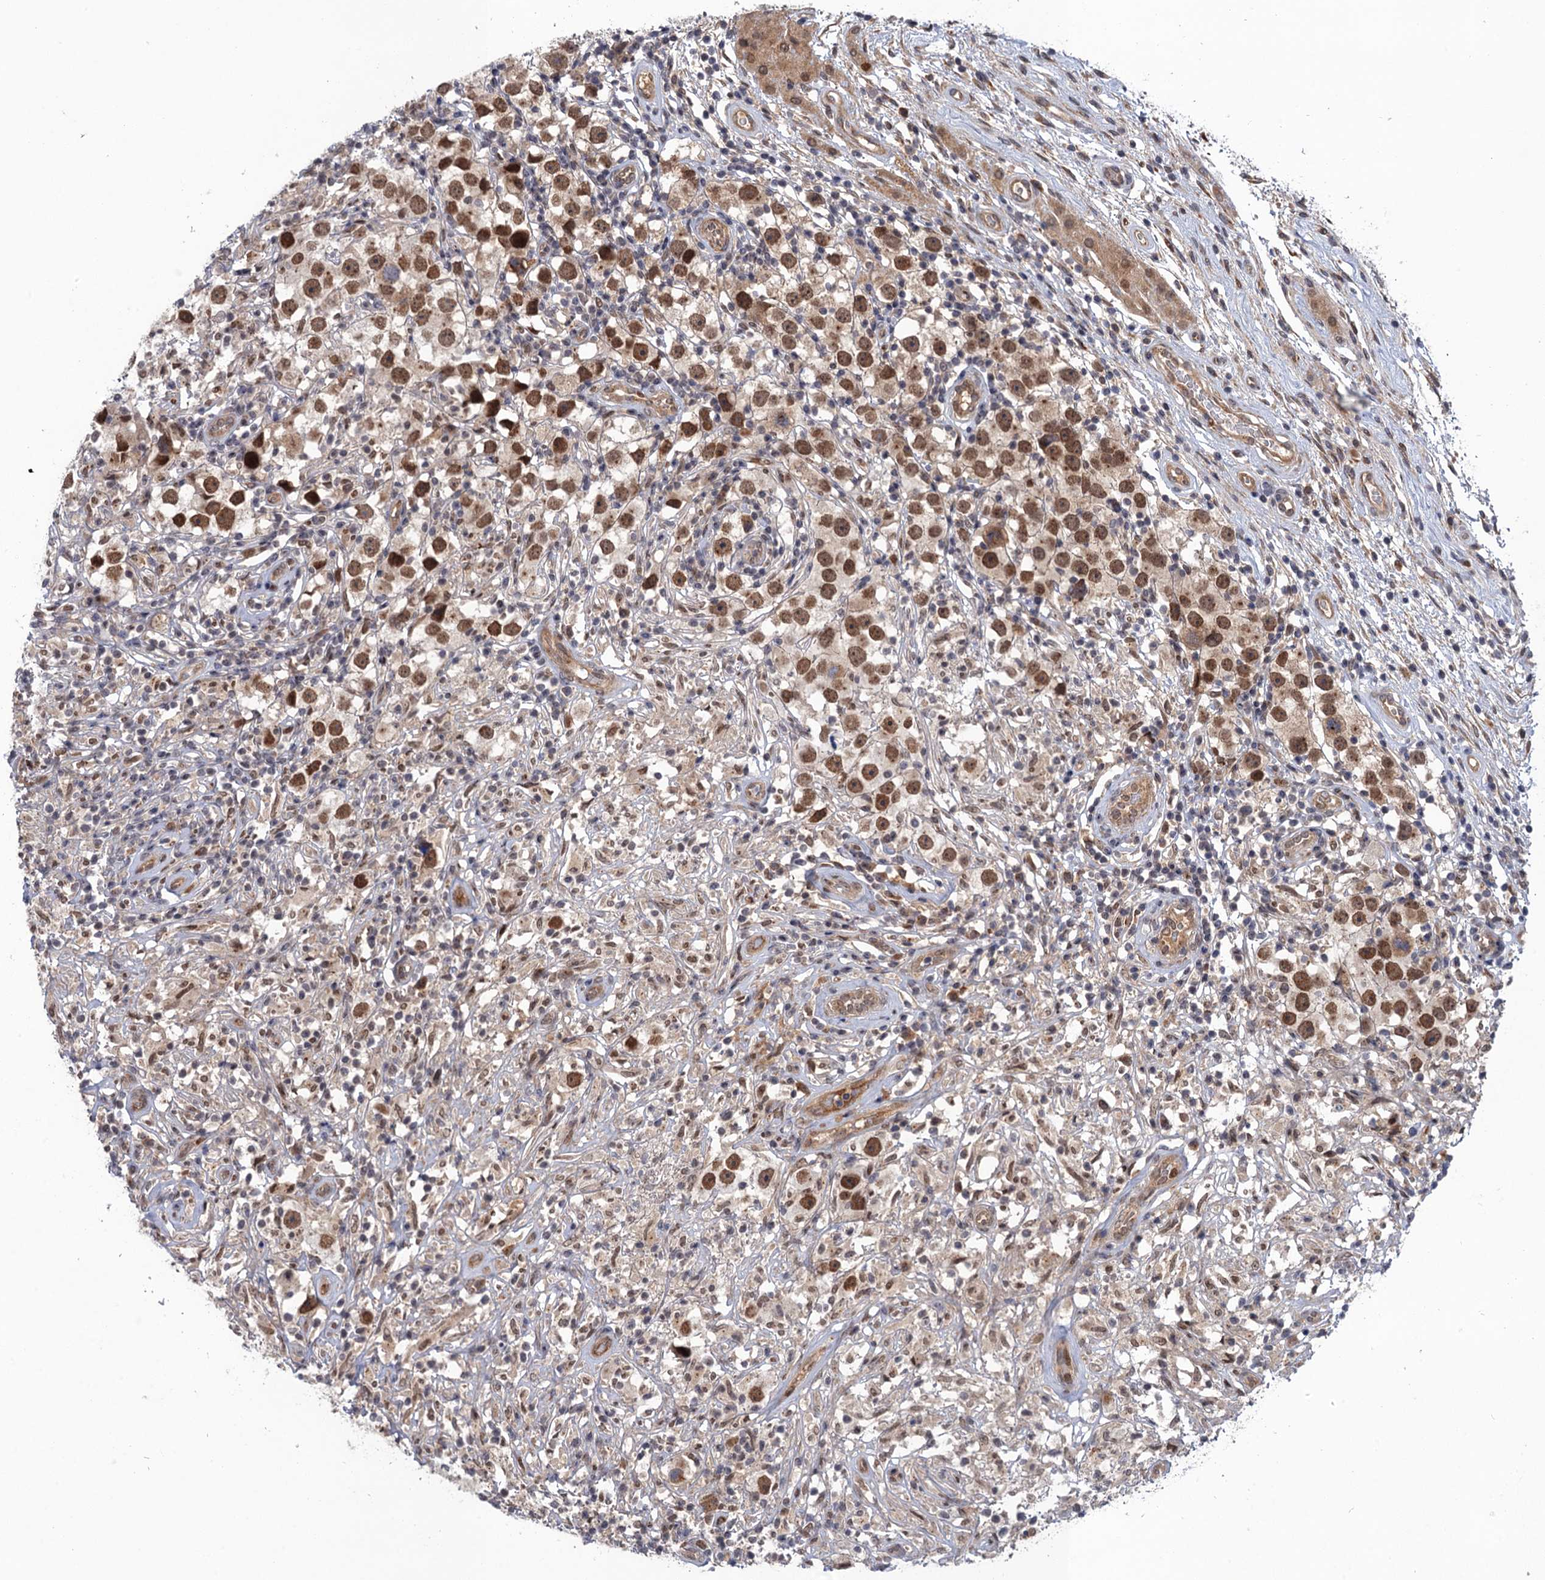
{"staining": {"intensity": "moderate", "quantity": ">75%", "location": "nuclear"}, "tissue": "testis cancer", "cell_type": "Tumor cells", "image_type": "cancer", "snomed": [{"axis": "morphology", "description": "Seminoma, NOS"}, {"axis": "topography", "description": "Testis"}], "caption": "Protein staining displays moderate nuclear staining in about >75% of tumor cells in testis cancer.", "gene": "NEK8", "patient": {"sex": "male", "age": 49}}